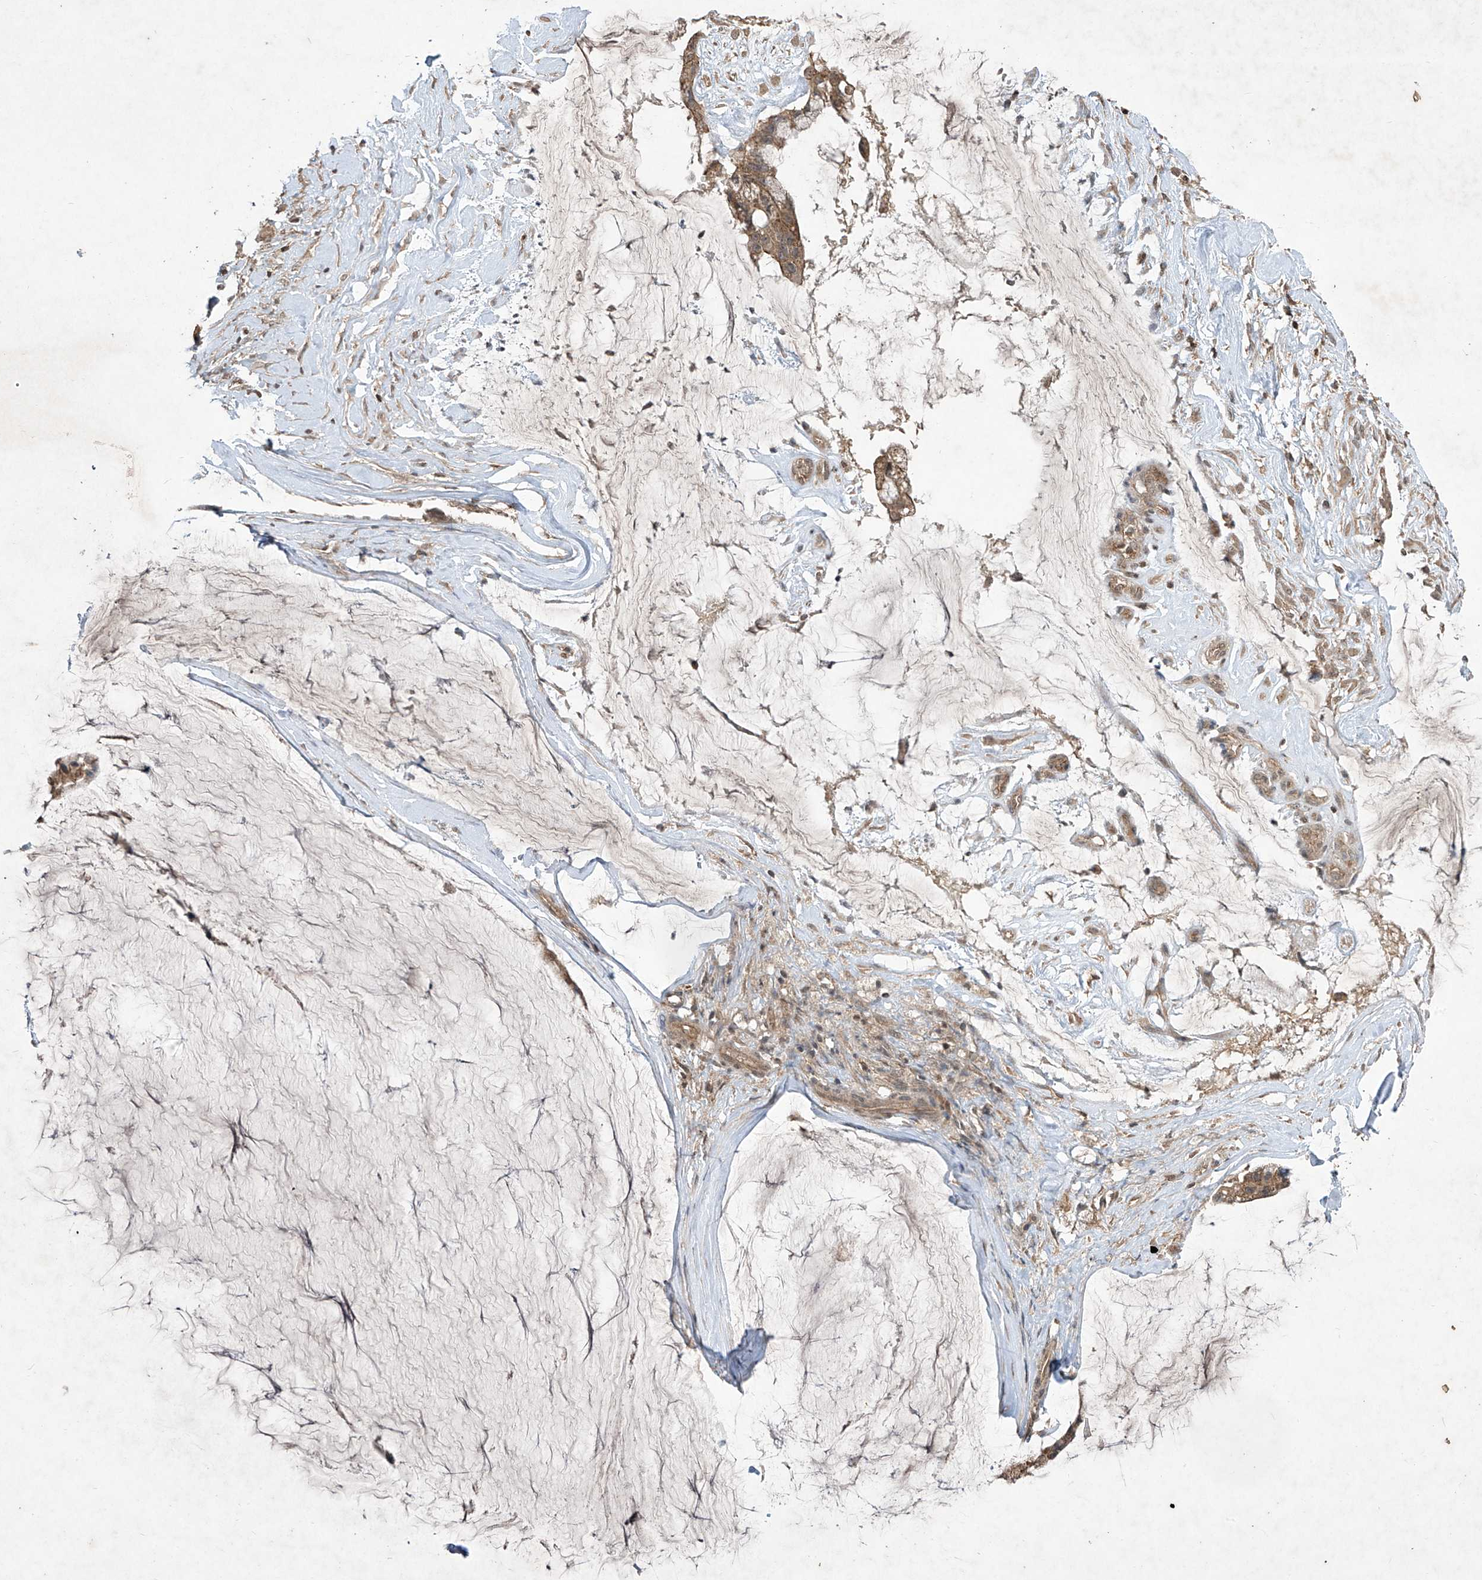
{"staining": {"intensity": "moderate", "quantity": ">75%", "location": "cytoplasmic/membranous"}, "tissue": "ovarian cancer", "cell_type": "Tumor cells", "image_type": "cancer", "snomed": [{"axis": "morphology", "description": "Cystadenocarcinoma, mucinous, NOS"}, {"axis": "topography", "description": "Ovary"}], "caption": "The histopathology image displays immunohistochemical staining of ovarian mucinous cystadenocarcinoma. There is moderate cytoplasmic/membranous expression is seen in about >75% of tumor cells.", "gene": "MATN2", "patient": {"sex": "female", "age": 39}}